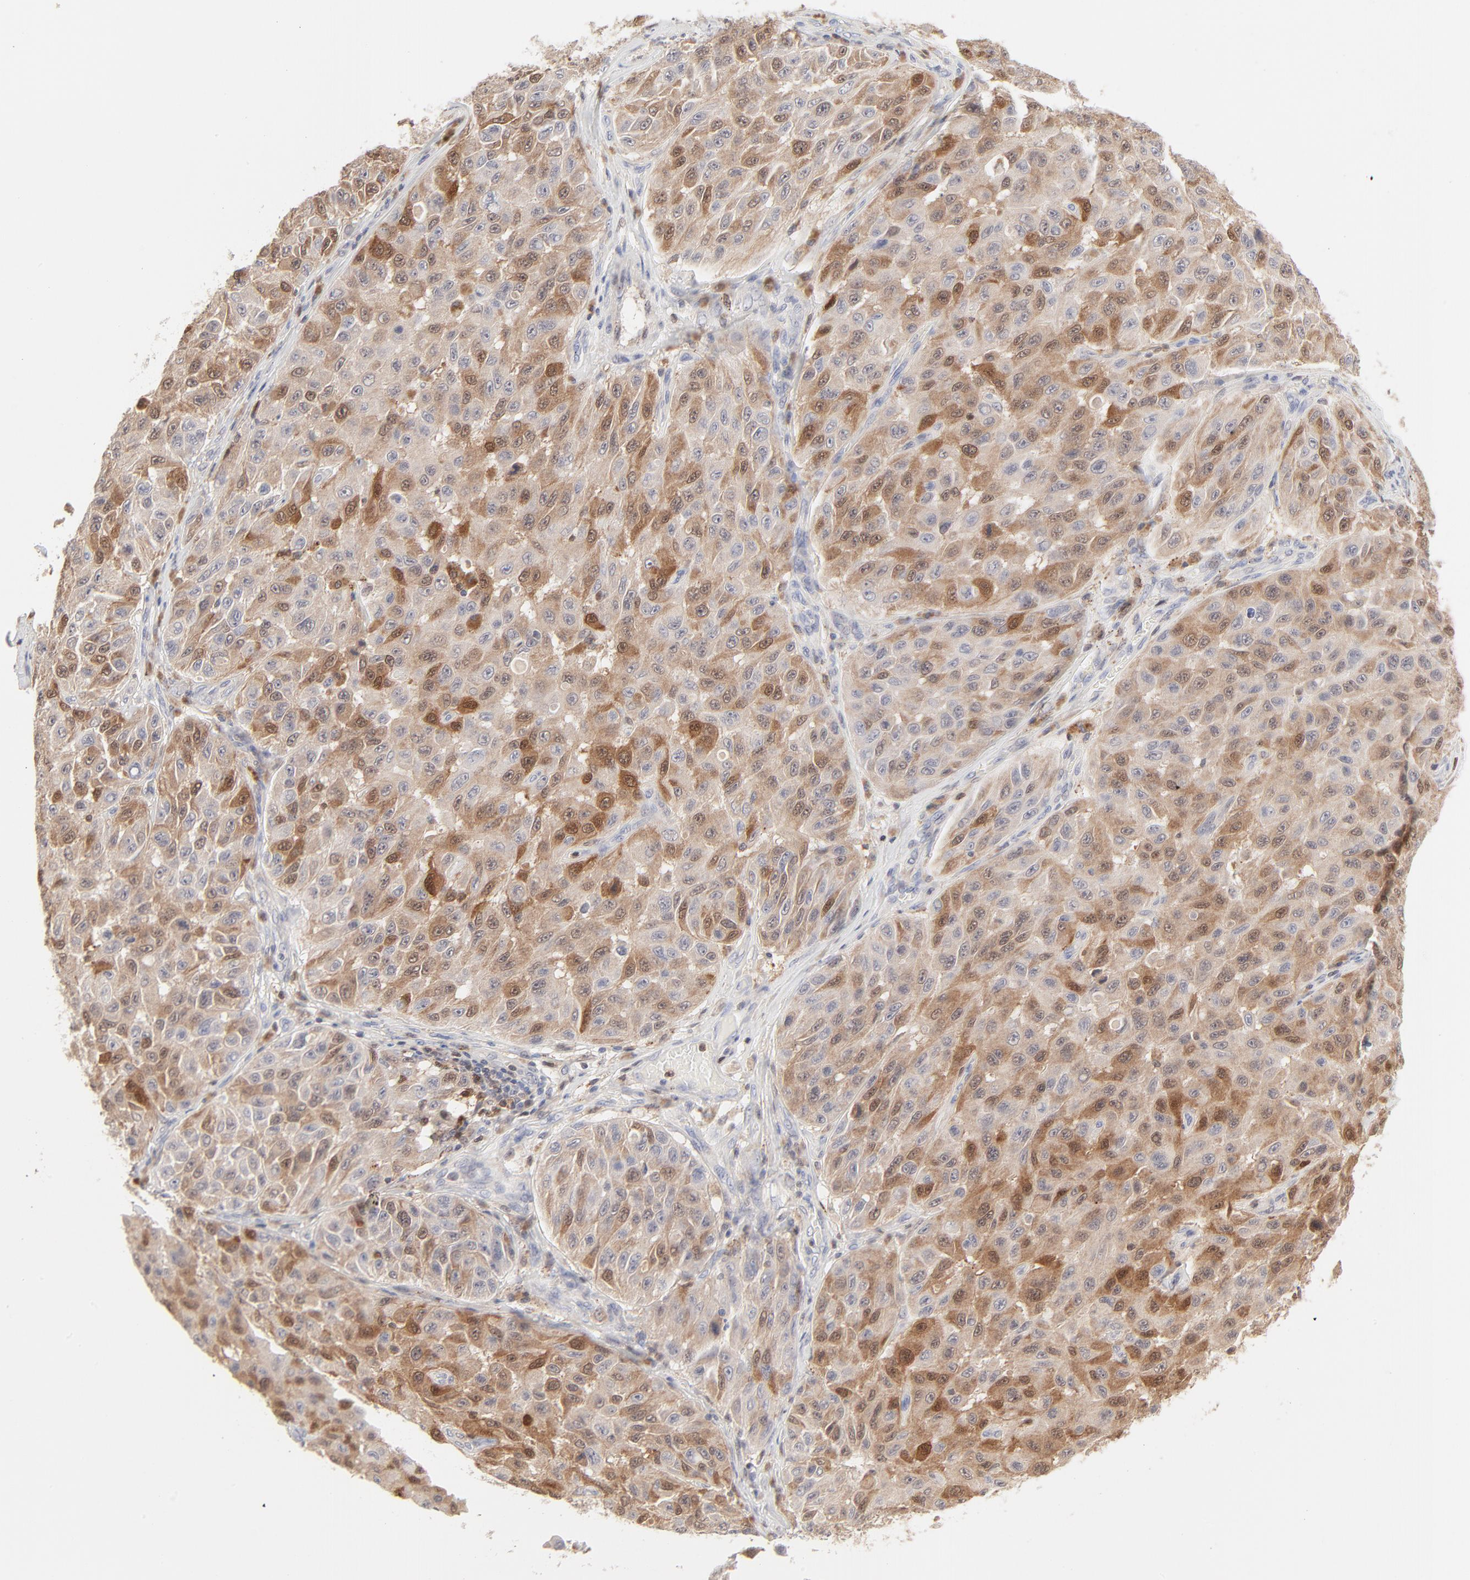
{"staining": {"intensity": "moderate", "quantity": "25%-75%", "location": "cytoplasmic/membranous"}, "tissue": "melanoma", "cell_type": "Tumor cells", "image_type": "cancer", "snomed": [{"axis": "morphology", "description": "Malignant melanoma, NOS"}, {"axis": "topography", "description": "Skin"}], "caption": "A histopathology image showing moderate cytoplasmic/membranous expression in approximately 25%-75% of tumor cells in malignant melanoma, as visualized by brown immunohistochemical staining.", "gene": "CDK6", "patient": {"sex": "male", "age": 30}}